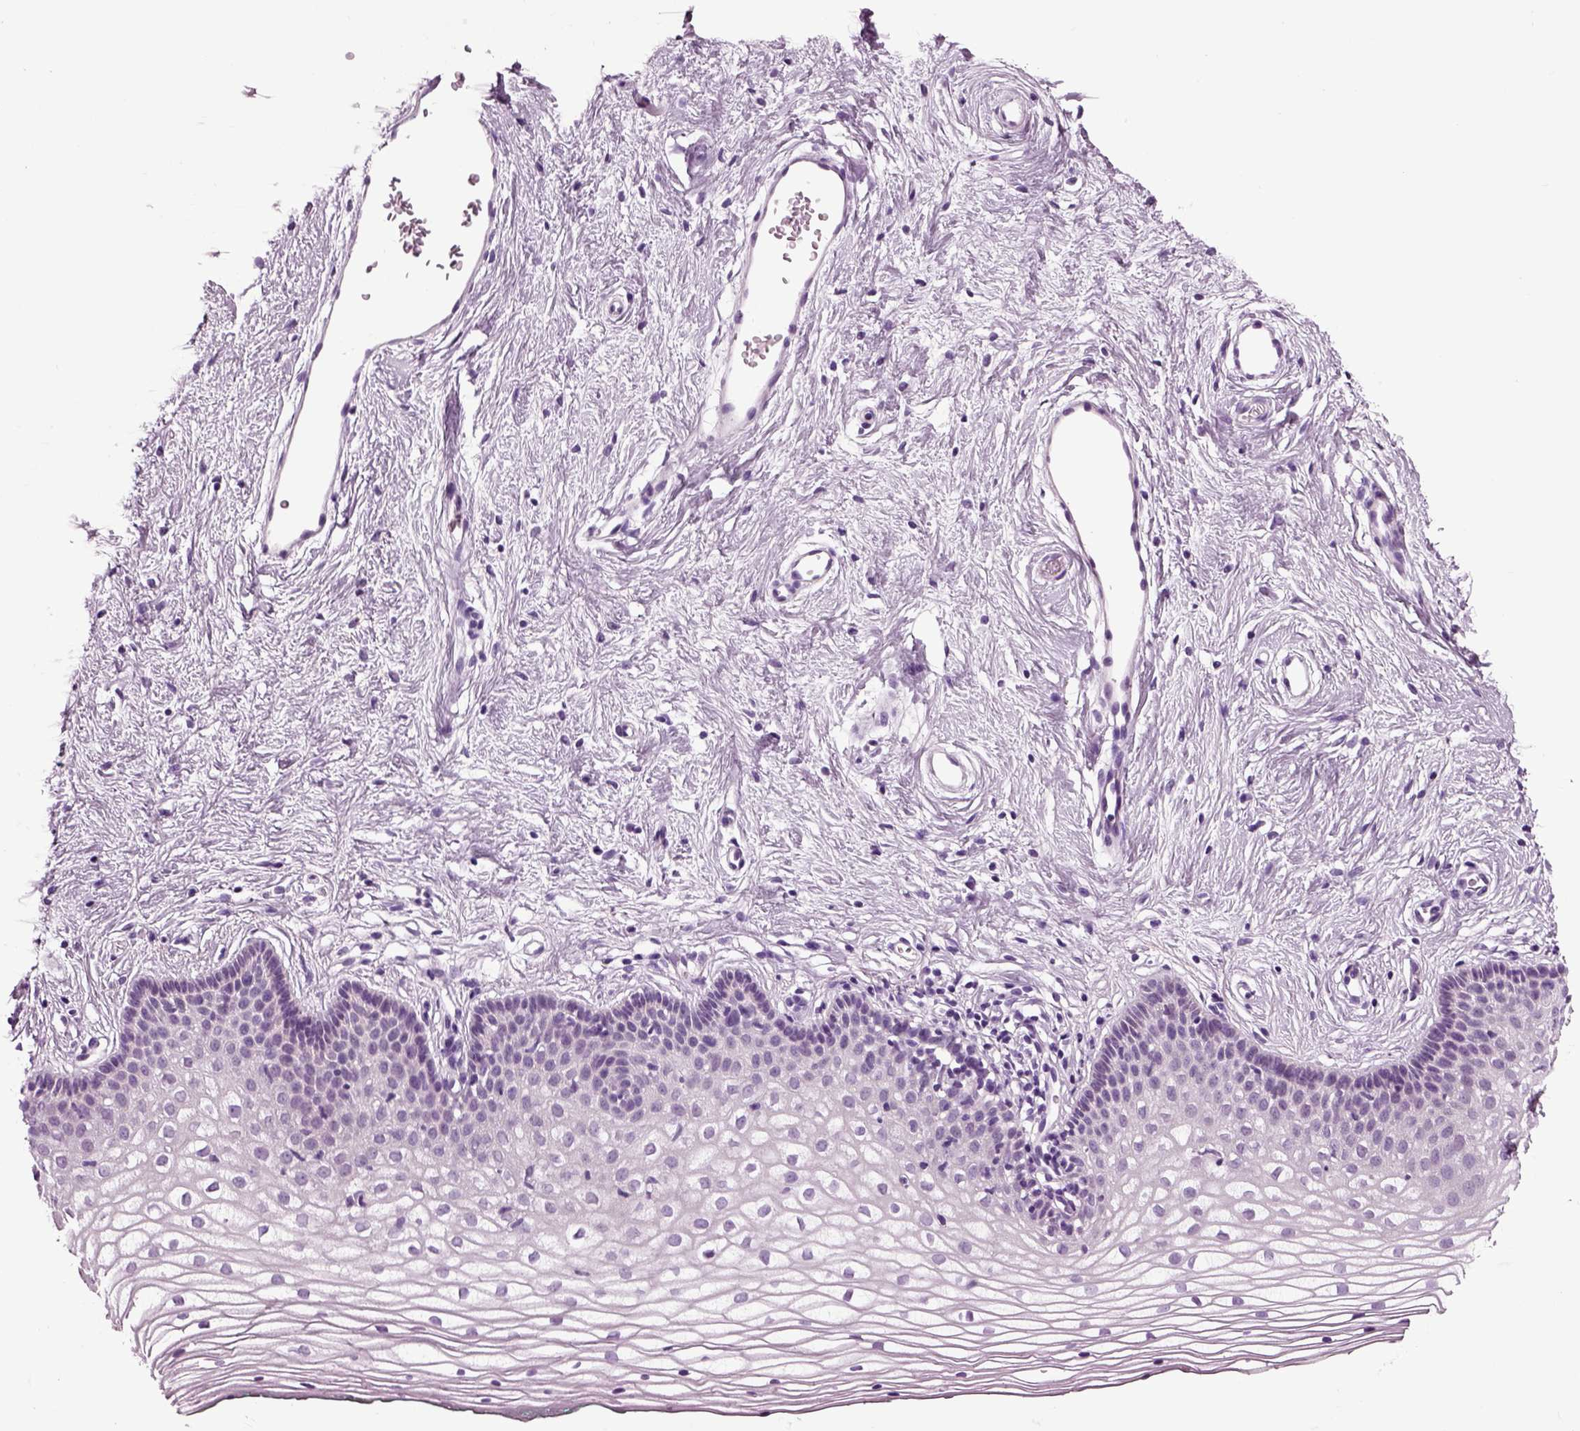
{"staining": {"intensity": "negative", "quantity": "none", "location": "none"}, "tissue": "vagina", "cell_type": "Squamous epithelial cells", "image_type": "normal", "snomed": [{"axis": "morphology", "description": "Normal tissue, NOS"}, {"axis": "topography", "description": "Vagina"}], "caption": "Vagina stained for a protein using immunohistochemistry exhibits no expression squamous epithelial cells.", "gene": "ARHGAP11A", "patient": {"sex": "female", "age": 36}}